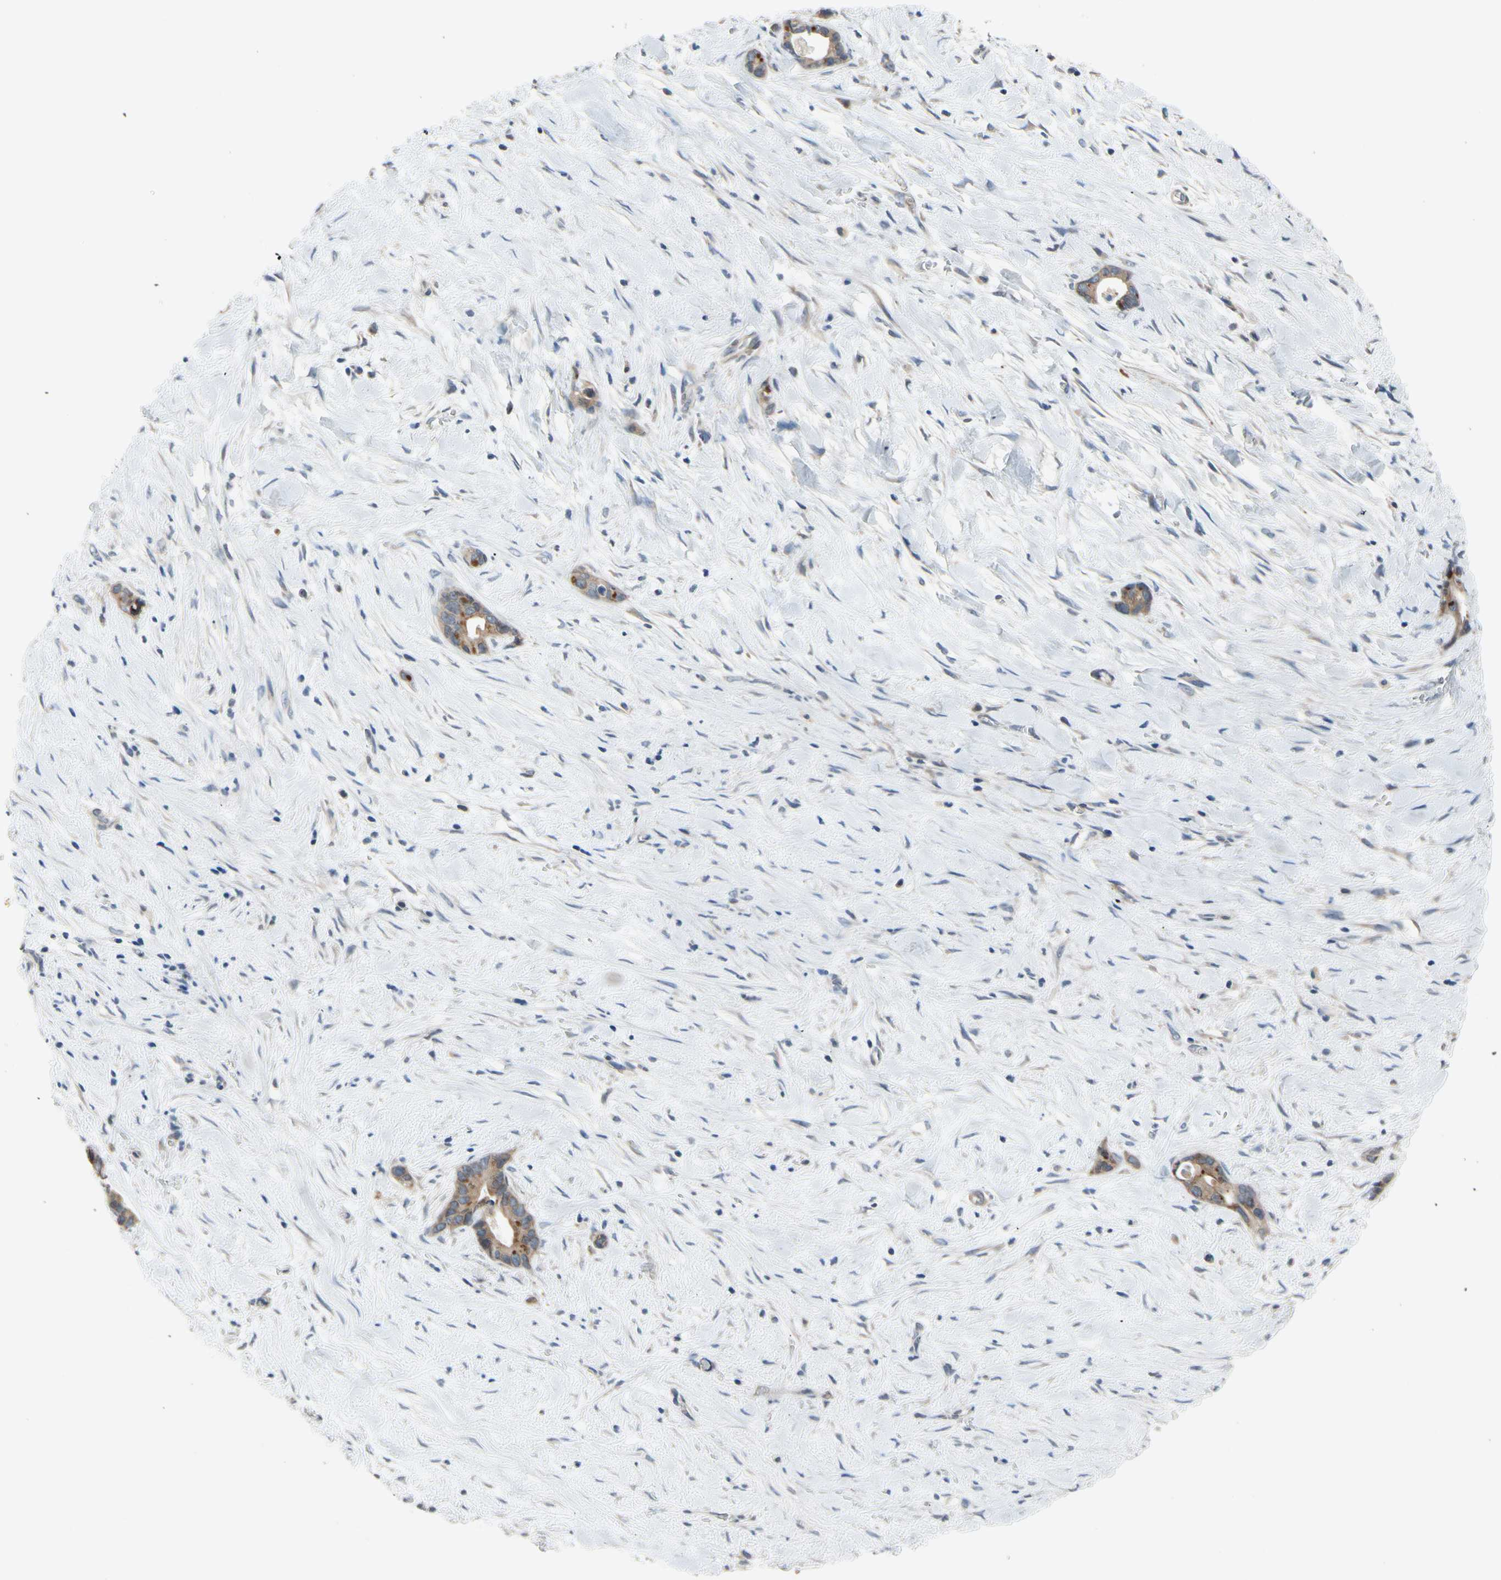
{"staining": {"intensity": "moderate", "quantity": ">75%", "location": "cytoplasmic/membranous"}, "tissue": "liver cancer", "cell_type": "Tumor cells", "image_type": "cancer", "snomed": [{"axis": "morphology", "description": "Cholangiocarcinoma"}, {"axis": "topography", "description": "Liver"}], "caption": "The micrograph reveals immunohistochemical staining of liver cholangiocarcinoma. There is moderate cytoplasmic/membranous positivity is appreciated in about >75% of tumor cells. (DAB = brown stain, brightfield microscopy at high magnification).", "gene": "PRXL2A", "patient": {"sex": "female", "age": 55}}